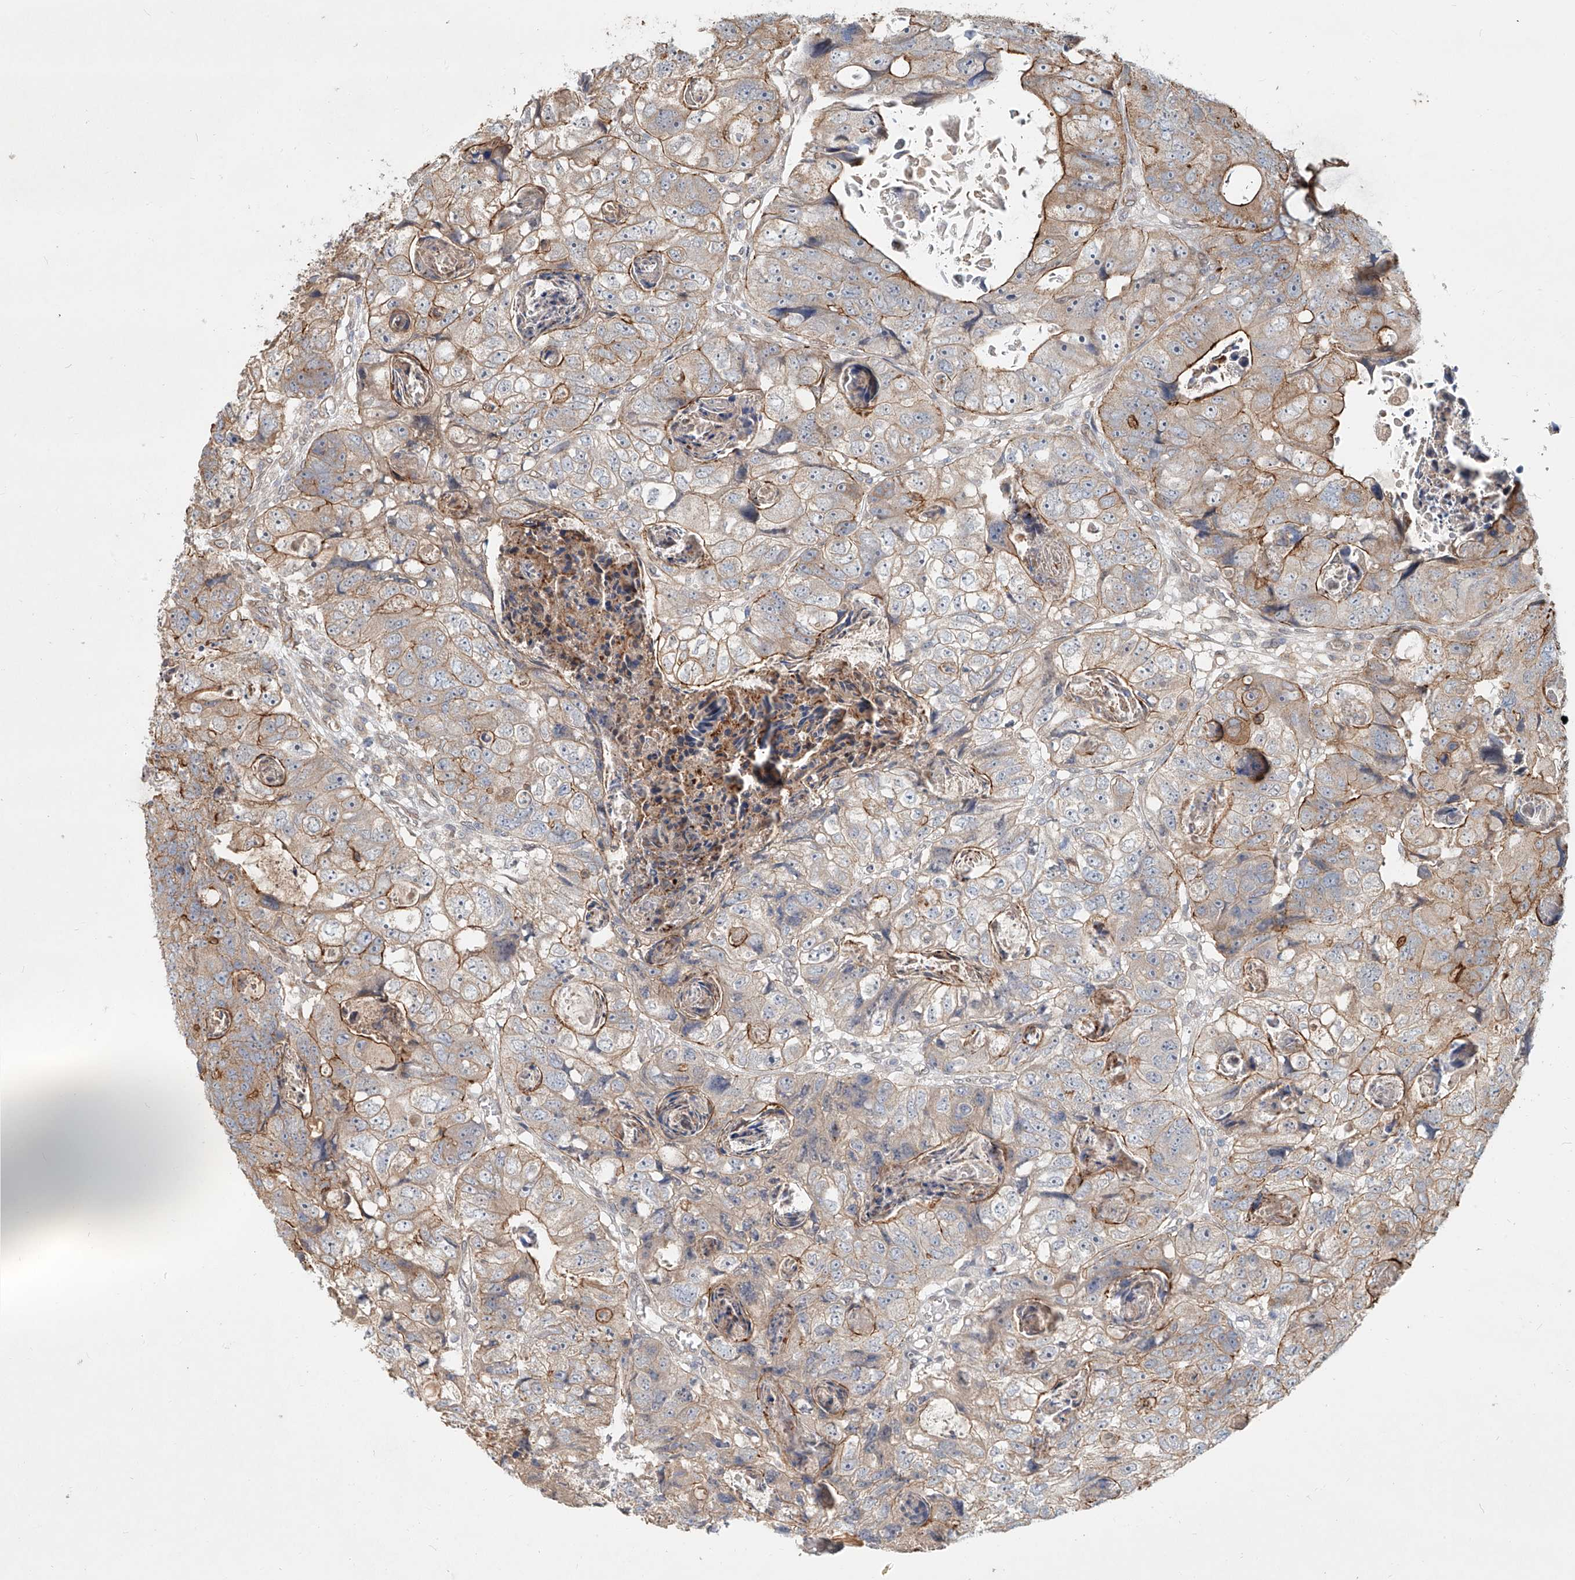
{"staining": {"intensity": "moderate", "quantity": "25%-75%", "location": "cytoplasmic/membranous"}, "tissue": "colorectal cancer", "cell_type": "Tumor cells", "image_type": "cancer", "snomed": [{"axis": "morphology", "description": "Adenocarcinoma, NOS"}, {"axis": "topography", "description": "Rectum"}], "caption": "The histopathology image shows staining of colorectal cancer (adenocarcinoma), revealing moderate cytoplasmic/membranous protein expression (brown color) within tumor cells.", "gene": "SASH1", "patient": {"sex": "male", "age": 59}}